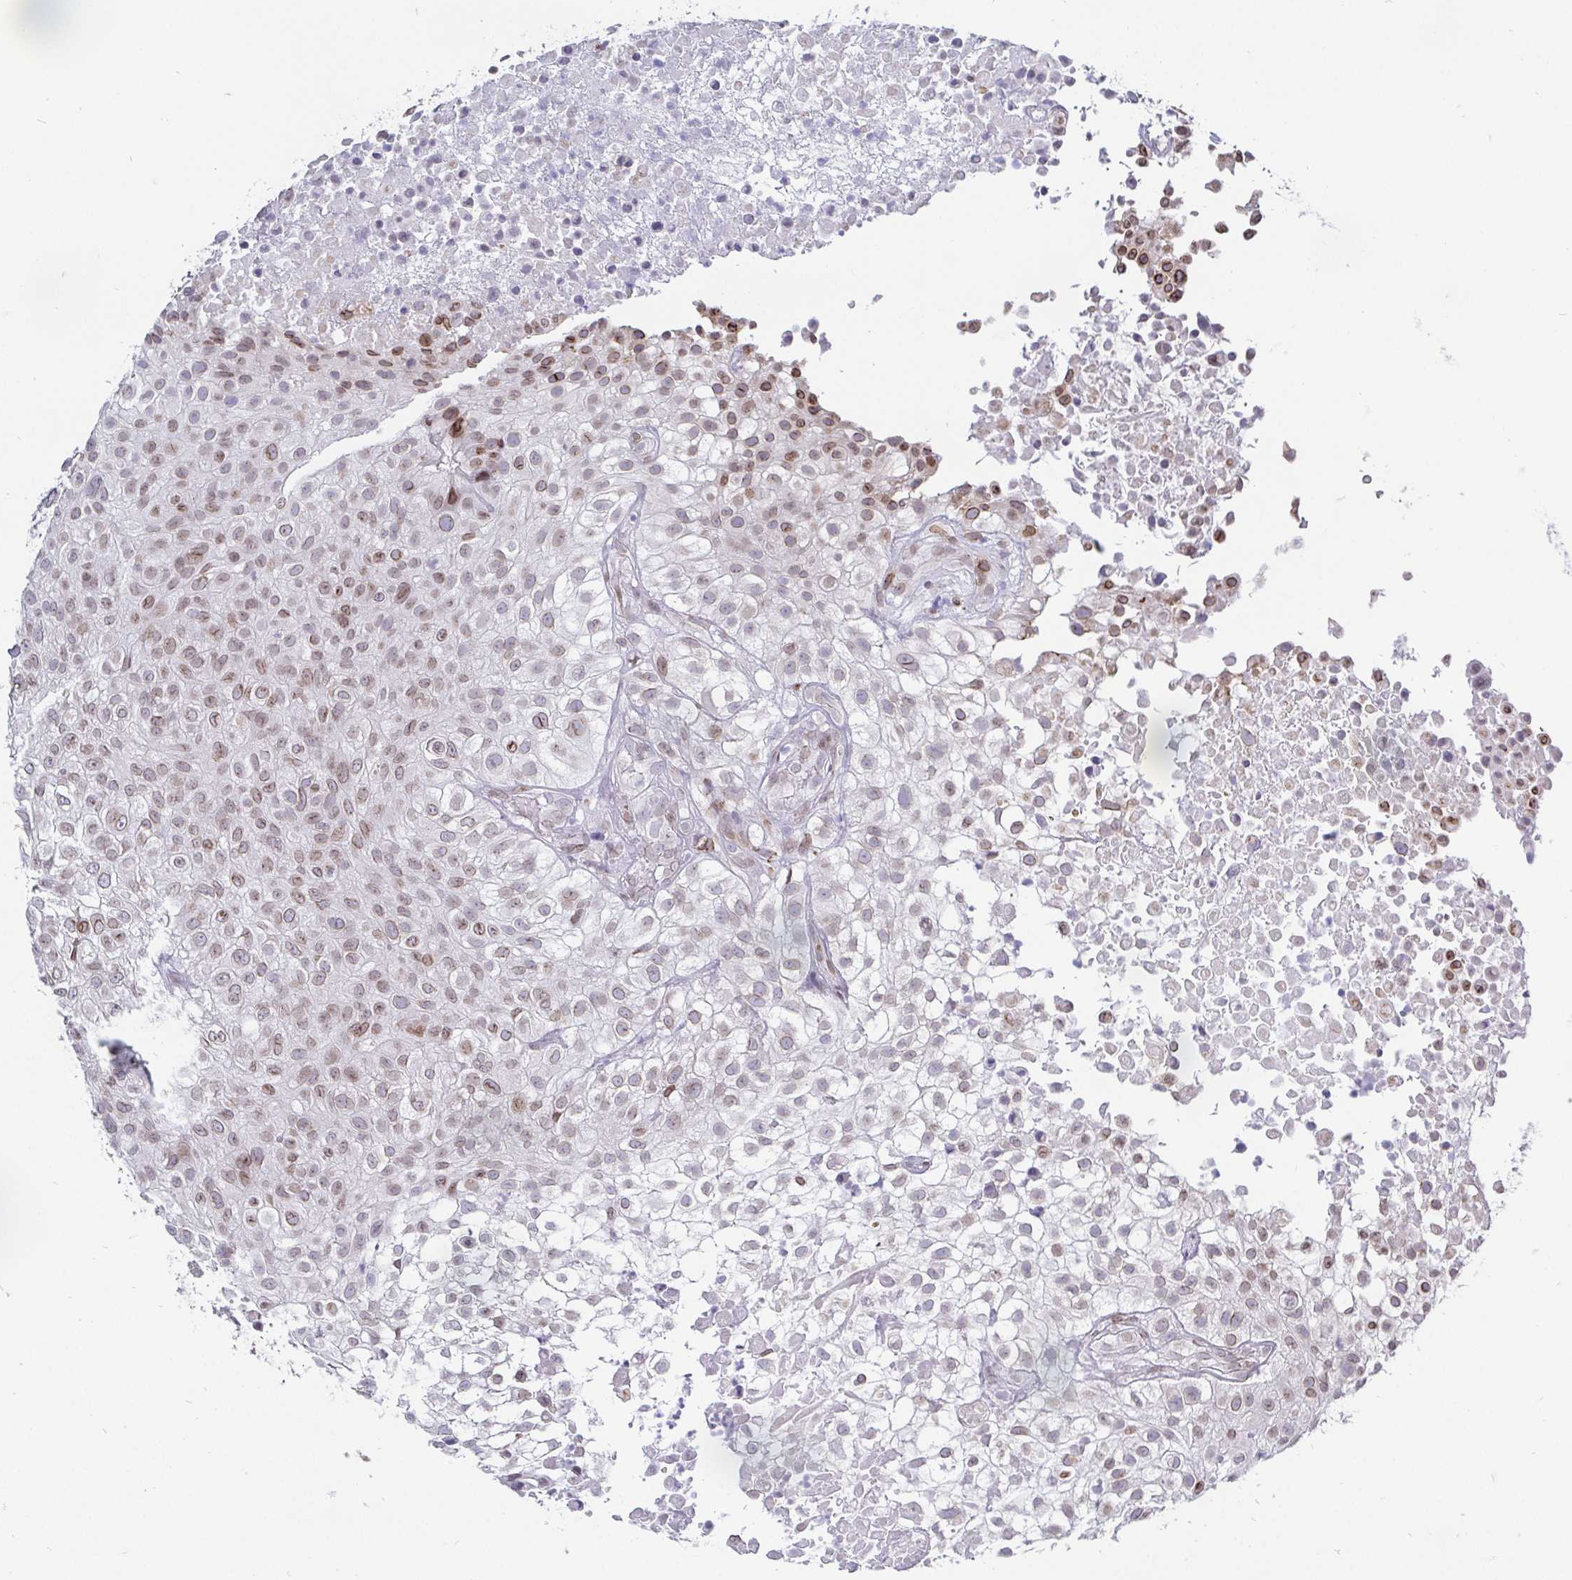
{"staining": {"intensity": "weak", "quantity": "<25%", "location": "nuclear"}, "tissue": "urothelial cancer", "cell_type": "Tumor cells", "image_type": "cancer", "snomed": [{"axis": "morphology", "description": "Urothelial carcinoma, High grade"}, {"axis": "topography", "description": "Urinary bladder"}], "caption": "Immunohistochemical staining of high-grade urothelial carcinoma displays no significant staining in tumor cells.", "gene": "EMD", "patient": {"sex": "male", "age": 56}}